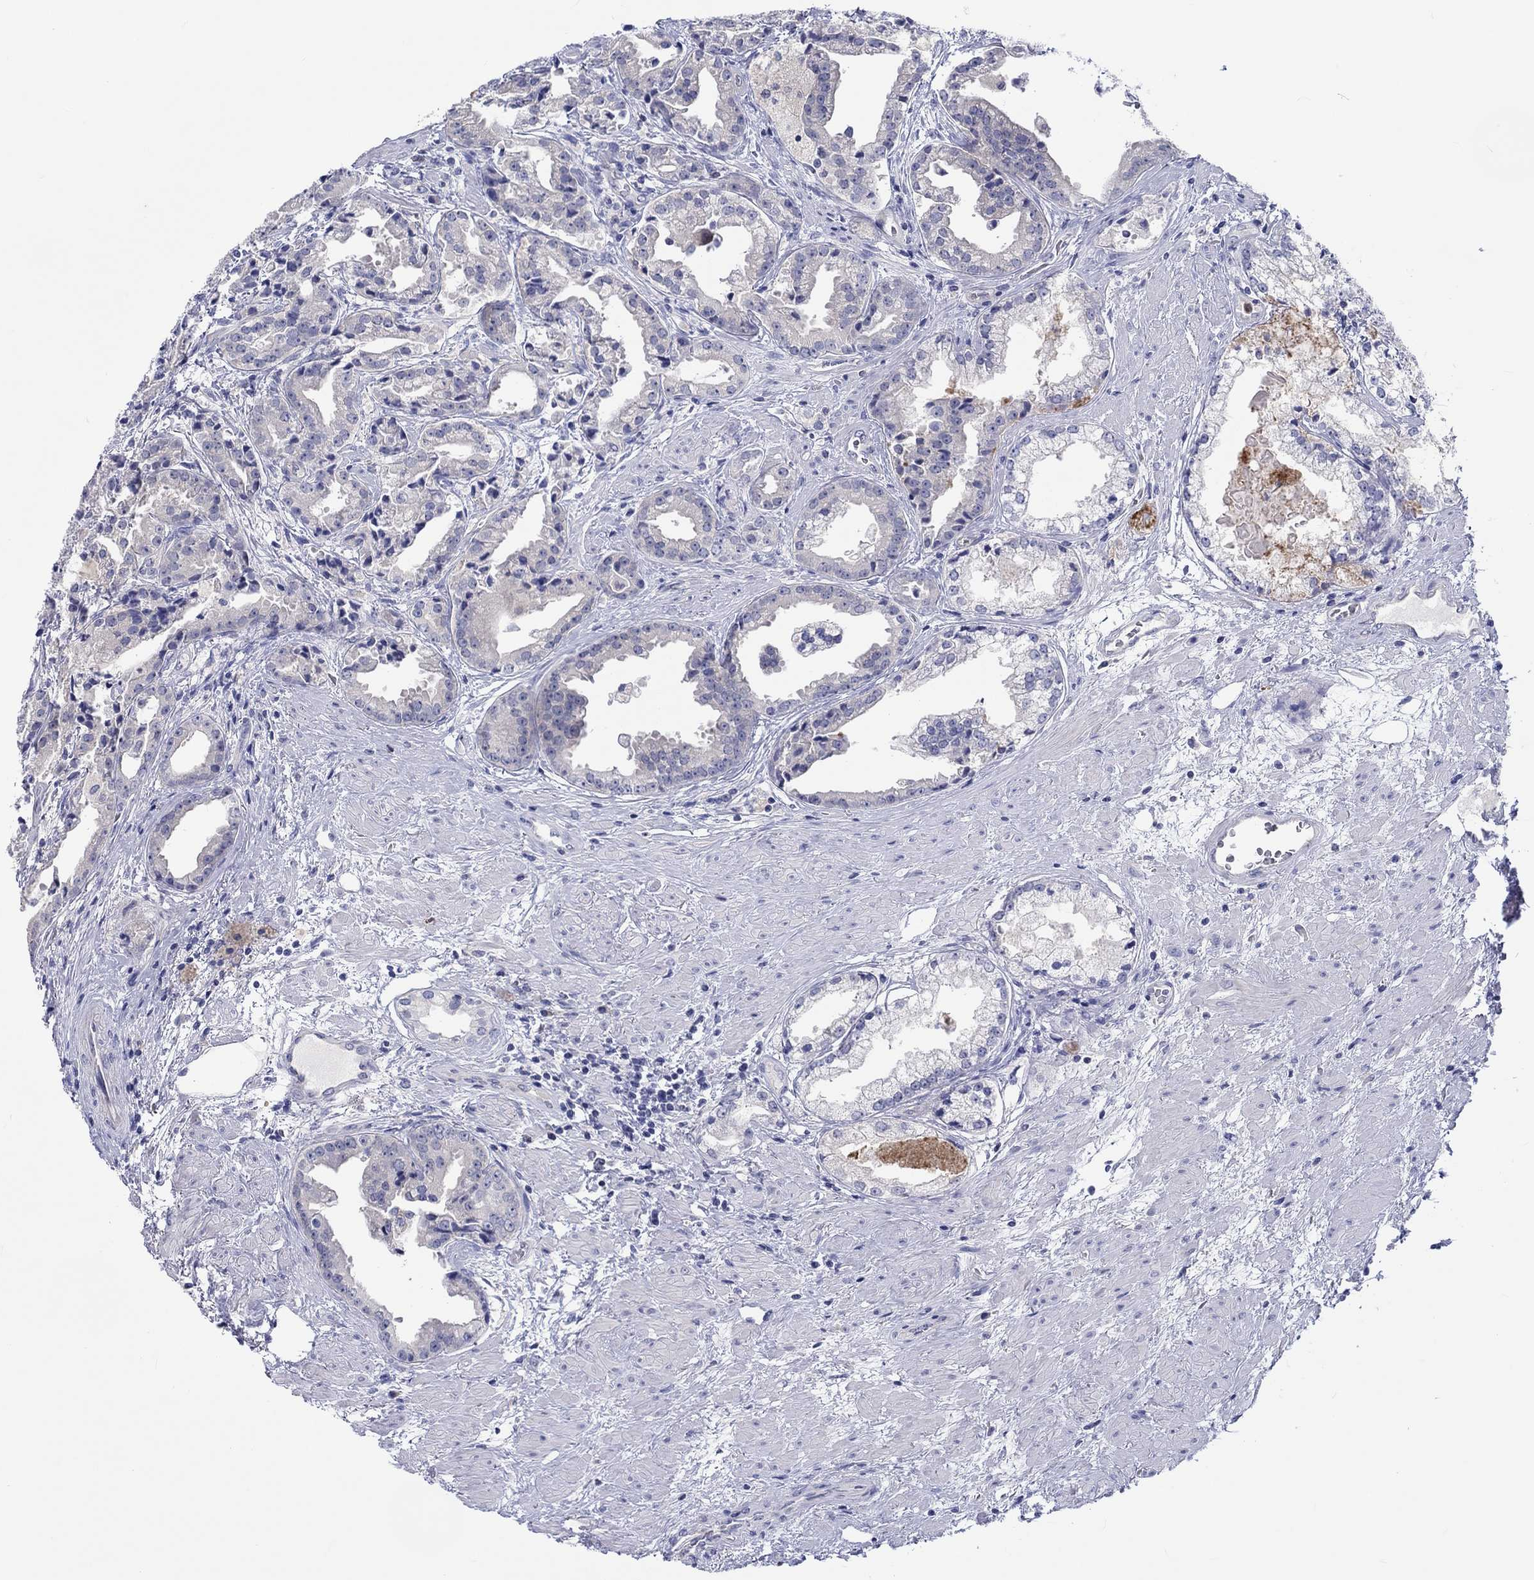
{"staining": {"intensity": "negative", "quantity": "none", "location": "none"}, "tissue": "prostate cancer", "cell_type": "Tumor cells", "image_type": "cancer", "snomed": [{"axis": "morphology", "description": "Adenocarcinoma, NOS"}, {"axis": "morphology", "description": "Adenocarcinoma, High grade"}, {"axis": "topography", "description": "Prostate"}], "caption": "Immunohistochemistry (IHC) of prostate cancer (high-grade adenocarcinoma) demonstrates no expression in tumor cells.", "gene": "ABCG4", "patient": {"sex": "male", "age": 64}}